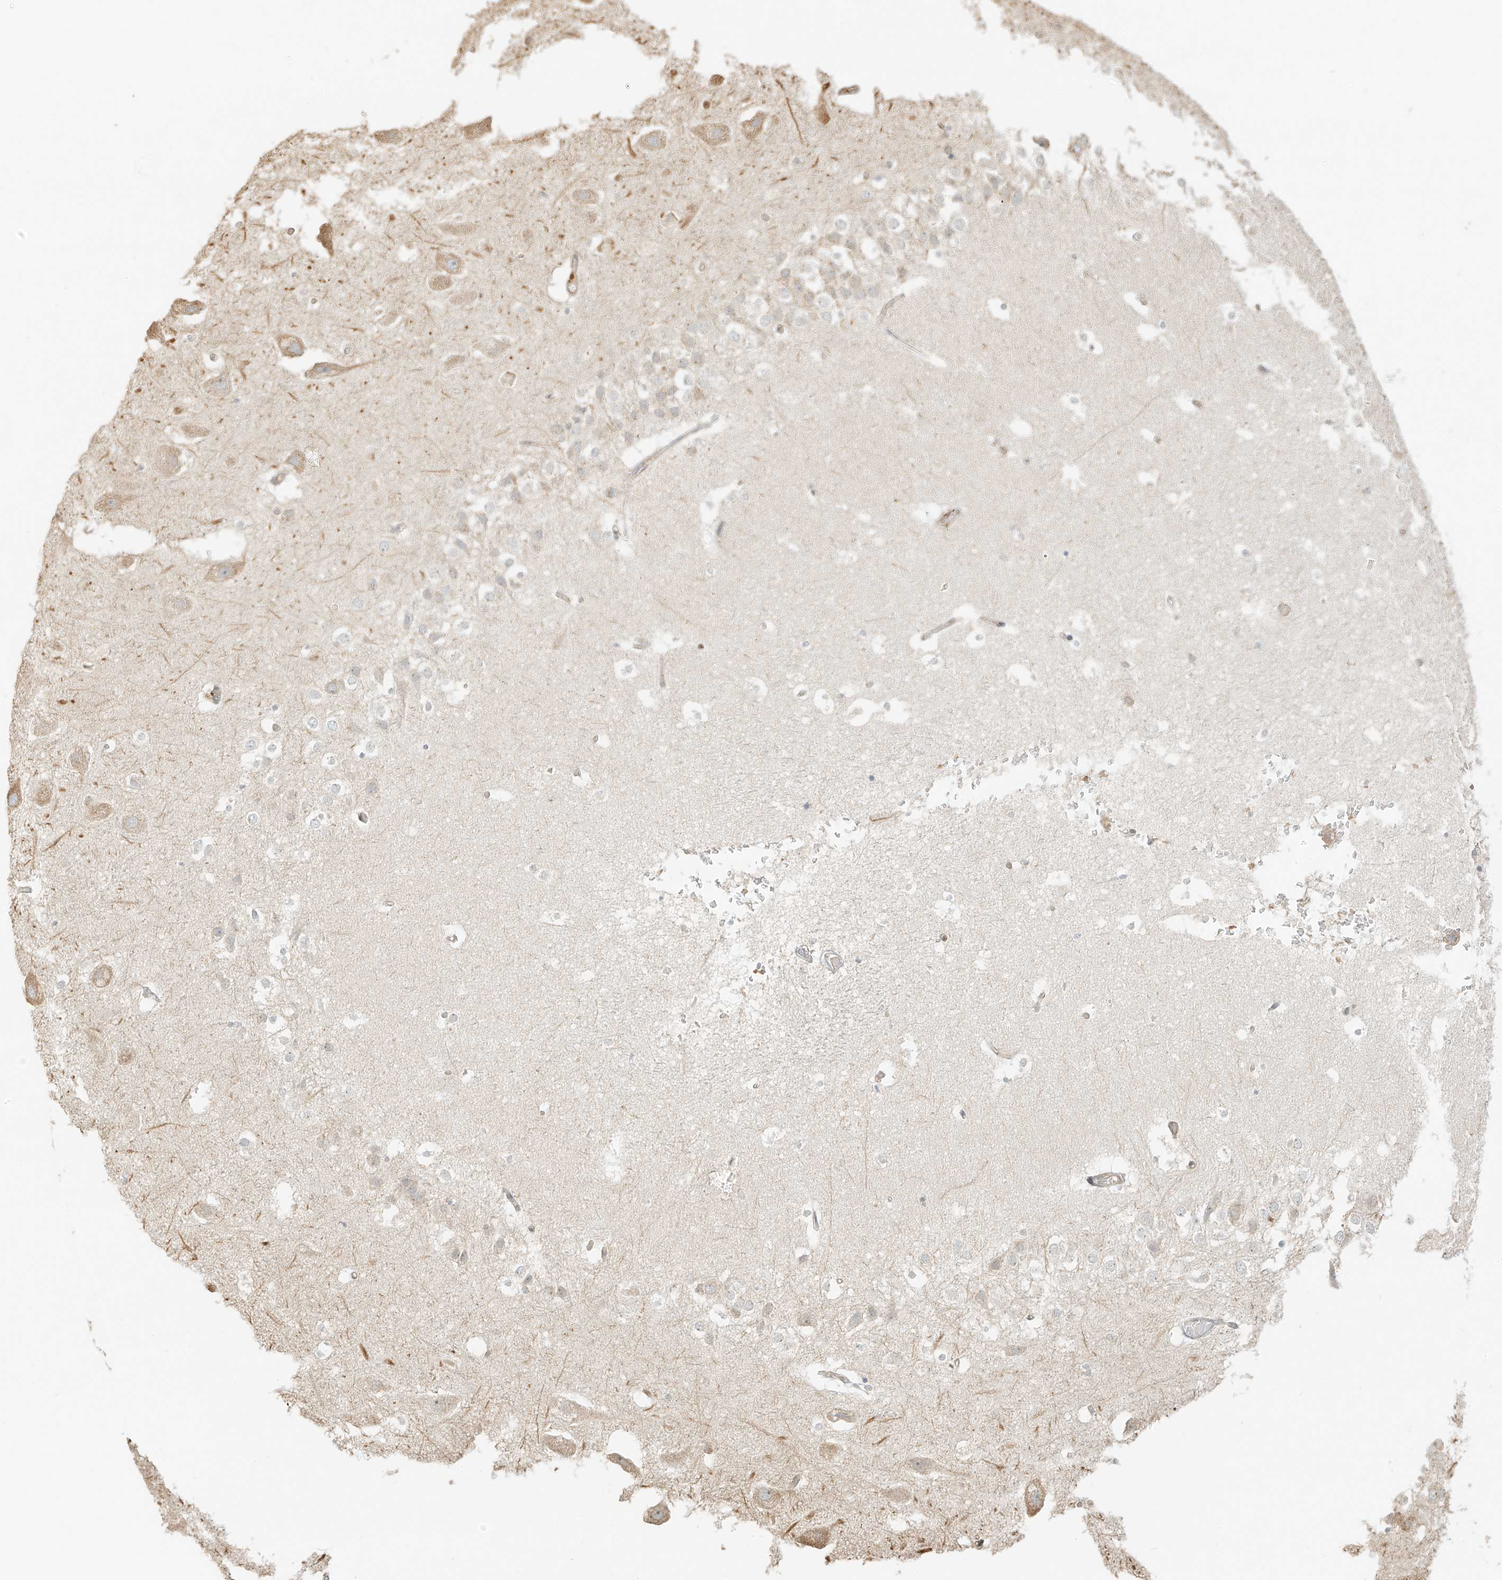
{"staining": {"intensity": "negative", "quantity": "none", "location": "none"}, "tissue": "hippocampus", "cell_type": "Glial cells", "image_type": "normal", "snomed": [{"axis": "morphology", "description": "Normal tissue, NOS"}, {"axis": "topography", "description": "Hippocampus"}], "caption": "Immunohistochemistry photomicrograph of benign human hippocampus stained for a protein (brown), which exhibits no expression in glial cells.", "gene": "UPK1B", "patient": {"sex": "female", "age": 52}}